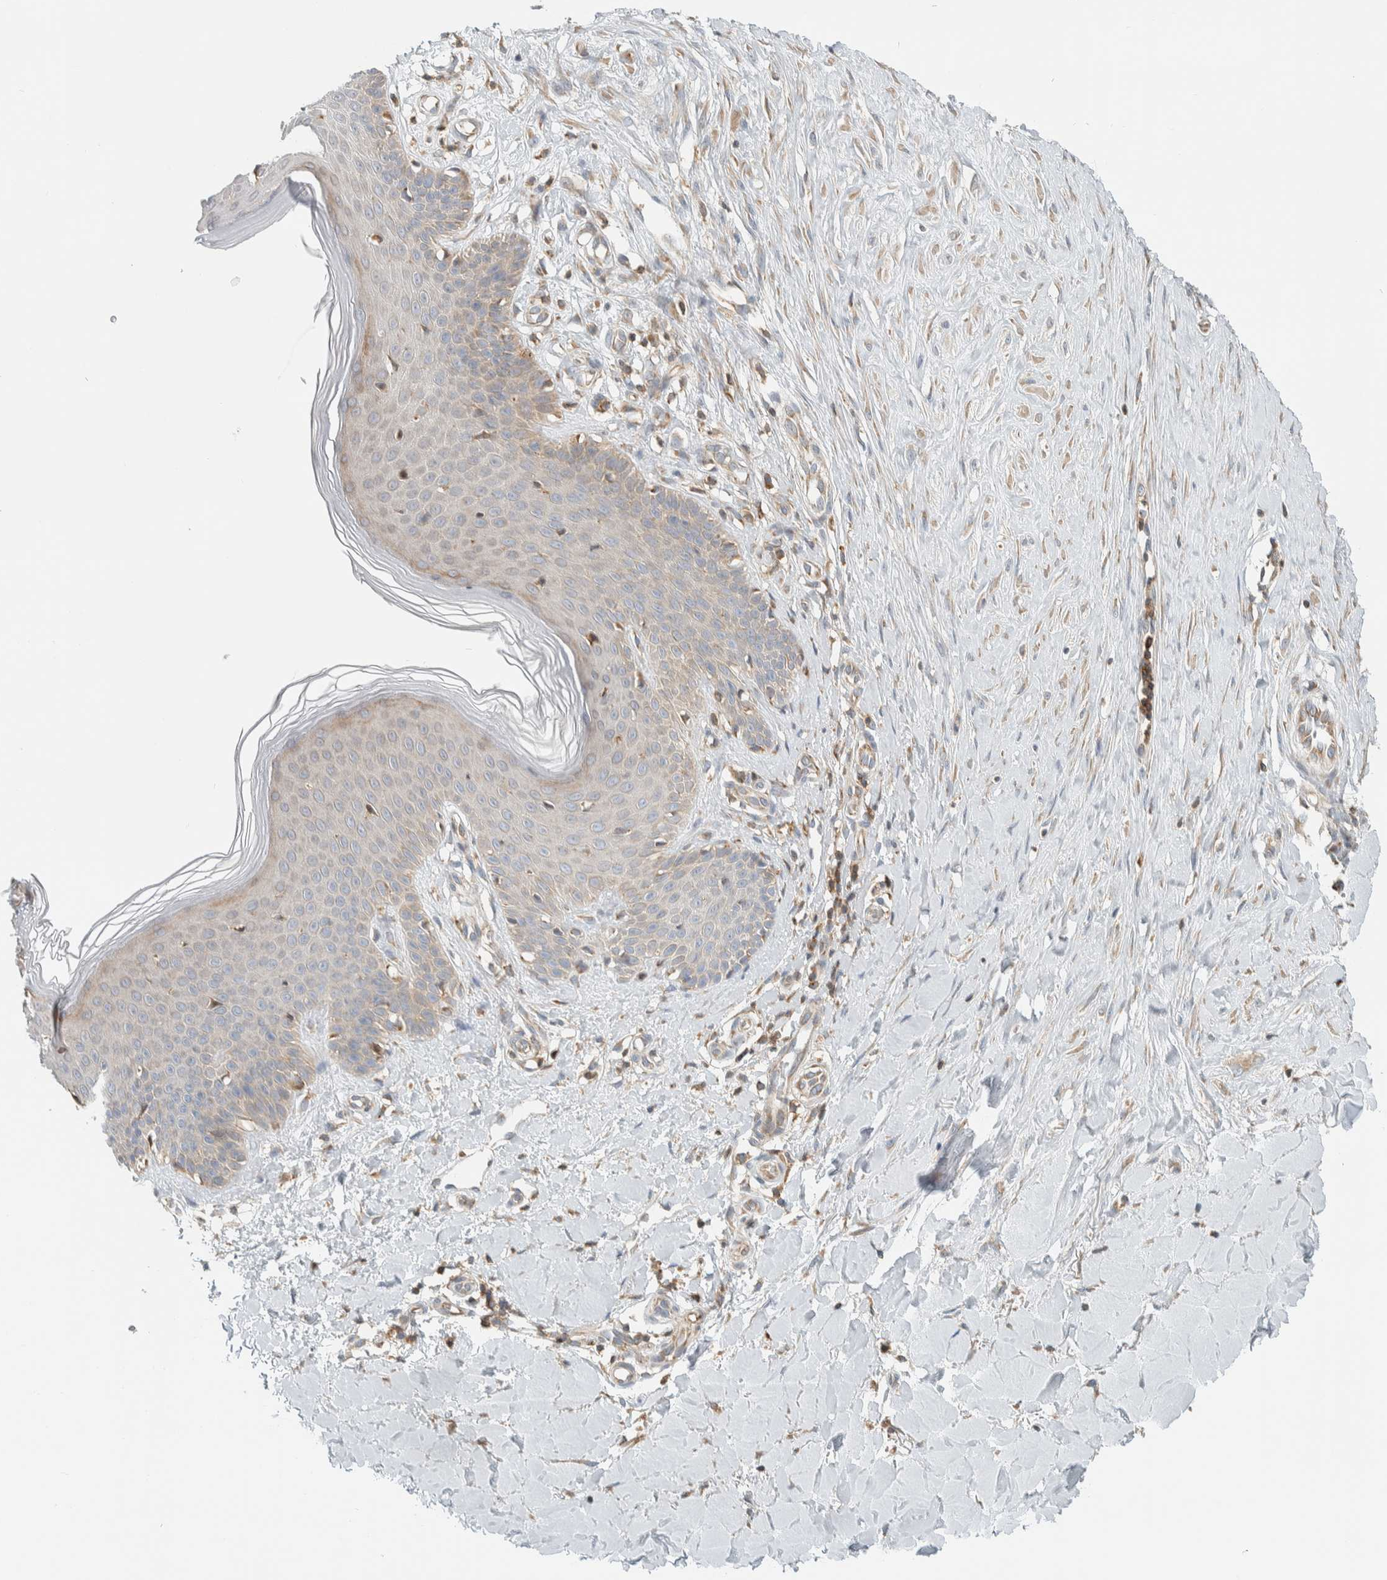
{"staining": {"intensity": "weak", "quantity": ">75%", "location": "cytoplasmic/membranous"}, "tissue": "skin", "cell_type": "Fibroblasts", "image_type": "normal", "snomed": [{"axis": "morphology", "description": "Normal tissue, NOS"}, {"axis": "topography", "description": "Skin"}], "caption": "Immunohistochemistry (IHC) micrograph of unremarkable skin stained for a protein (brown), which reveals low levels of weak cytoplasmic/membranous staining in approximately >75% of fibroblasts.", "gene": "CCDC57", "patient": {"sex": "male", "age": 41}}